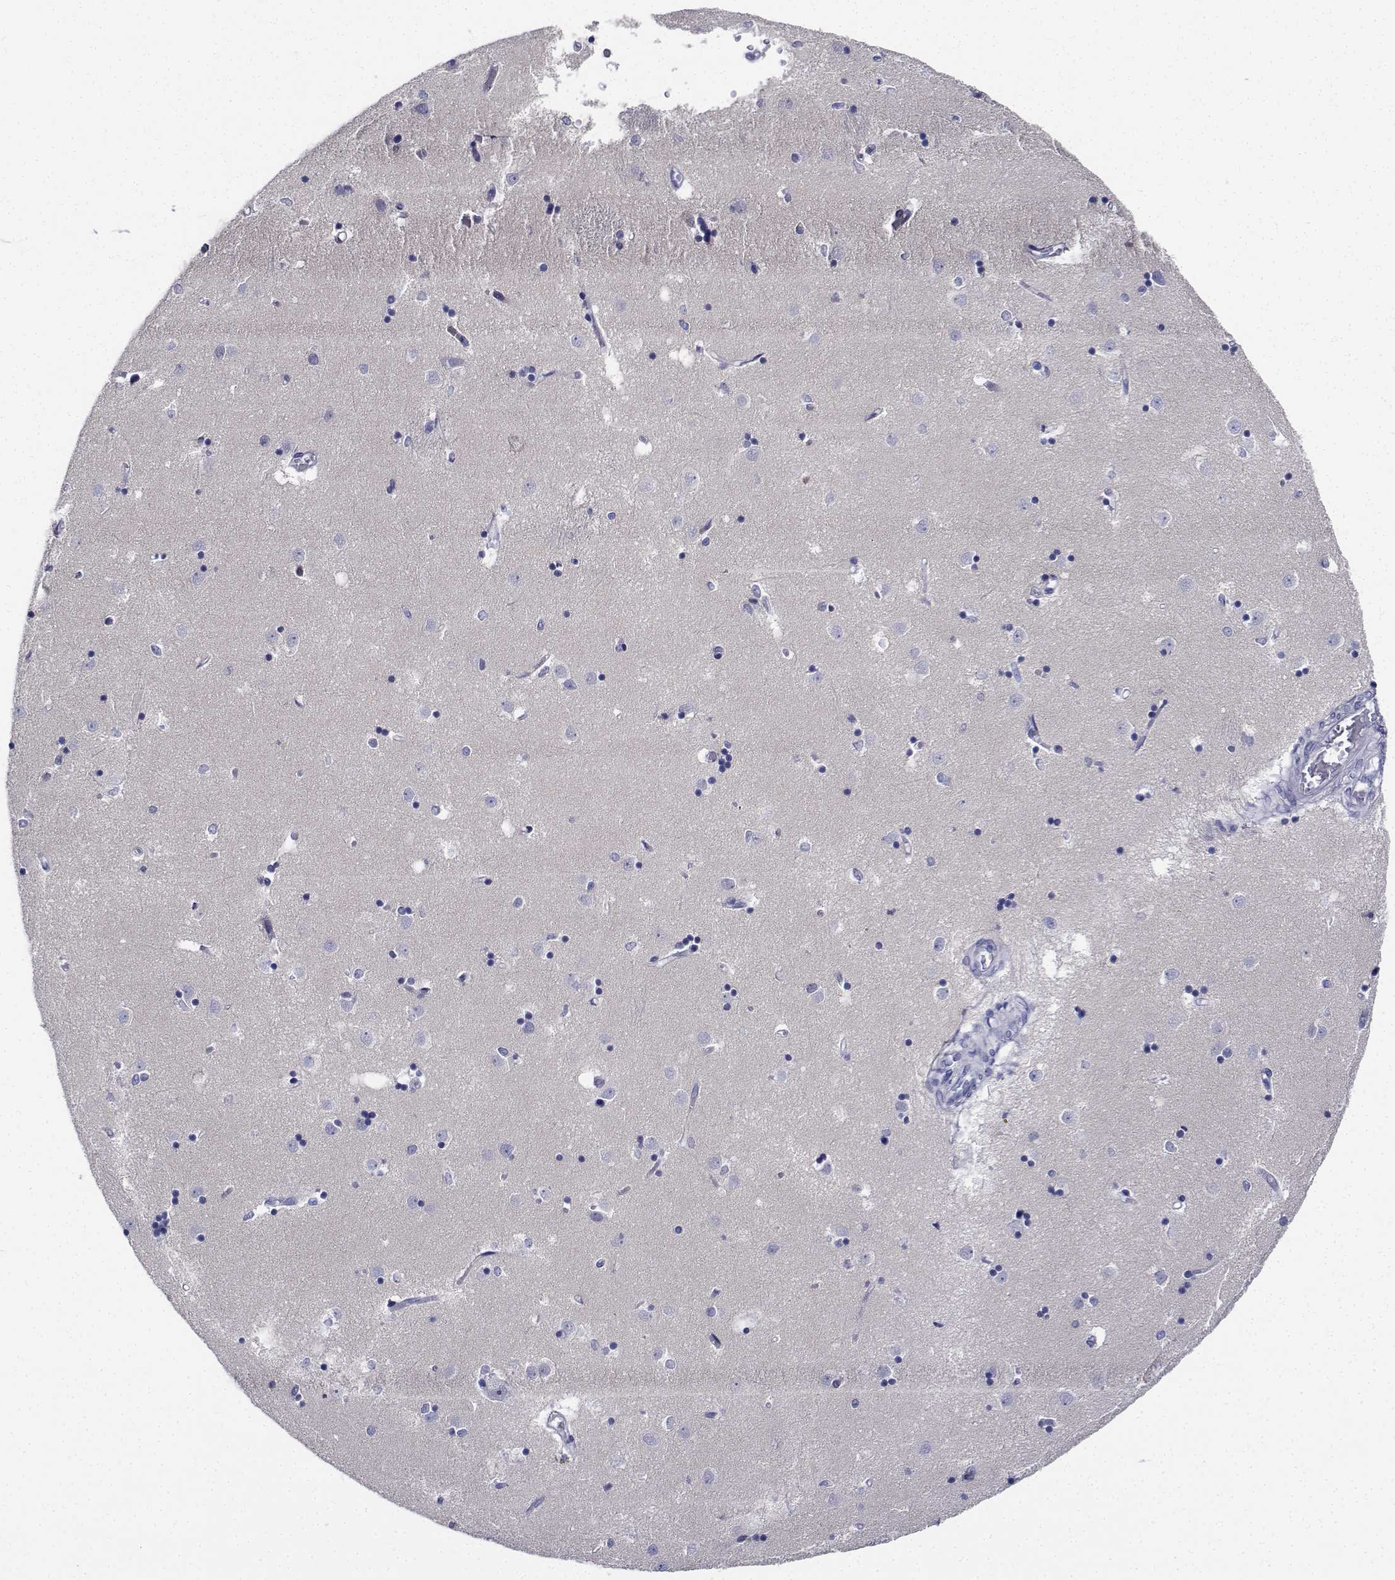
{"staining": {"intensity": "negative", "quantity": "none", "location": "none"}, "tissue": "caudate", "cell_type": "Glial cells", "image_type": "normal", "snomed": [{"axis": "morphology", "description": "Normal tissue, NOS"}, {"axis": "topography", "description": "Lateral ventricle wall"}], "caption": "Immunohistochemistry (IHC) photomicrograph of benign caudate: caudate stained with DAB reveals no significant protein expression in glial cells. (Stains: DAB (3,3'-diaminobenzidine) immunohistochemistry with hematoxylin counter stain, Microscopy: brightfield microscopy at high magnification).", "gene": "PLXNA4", "patient": {"sex": "male", "age": 54}}